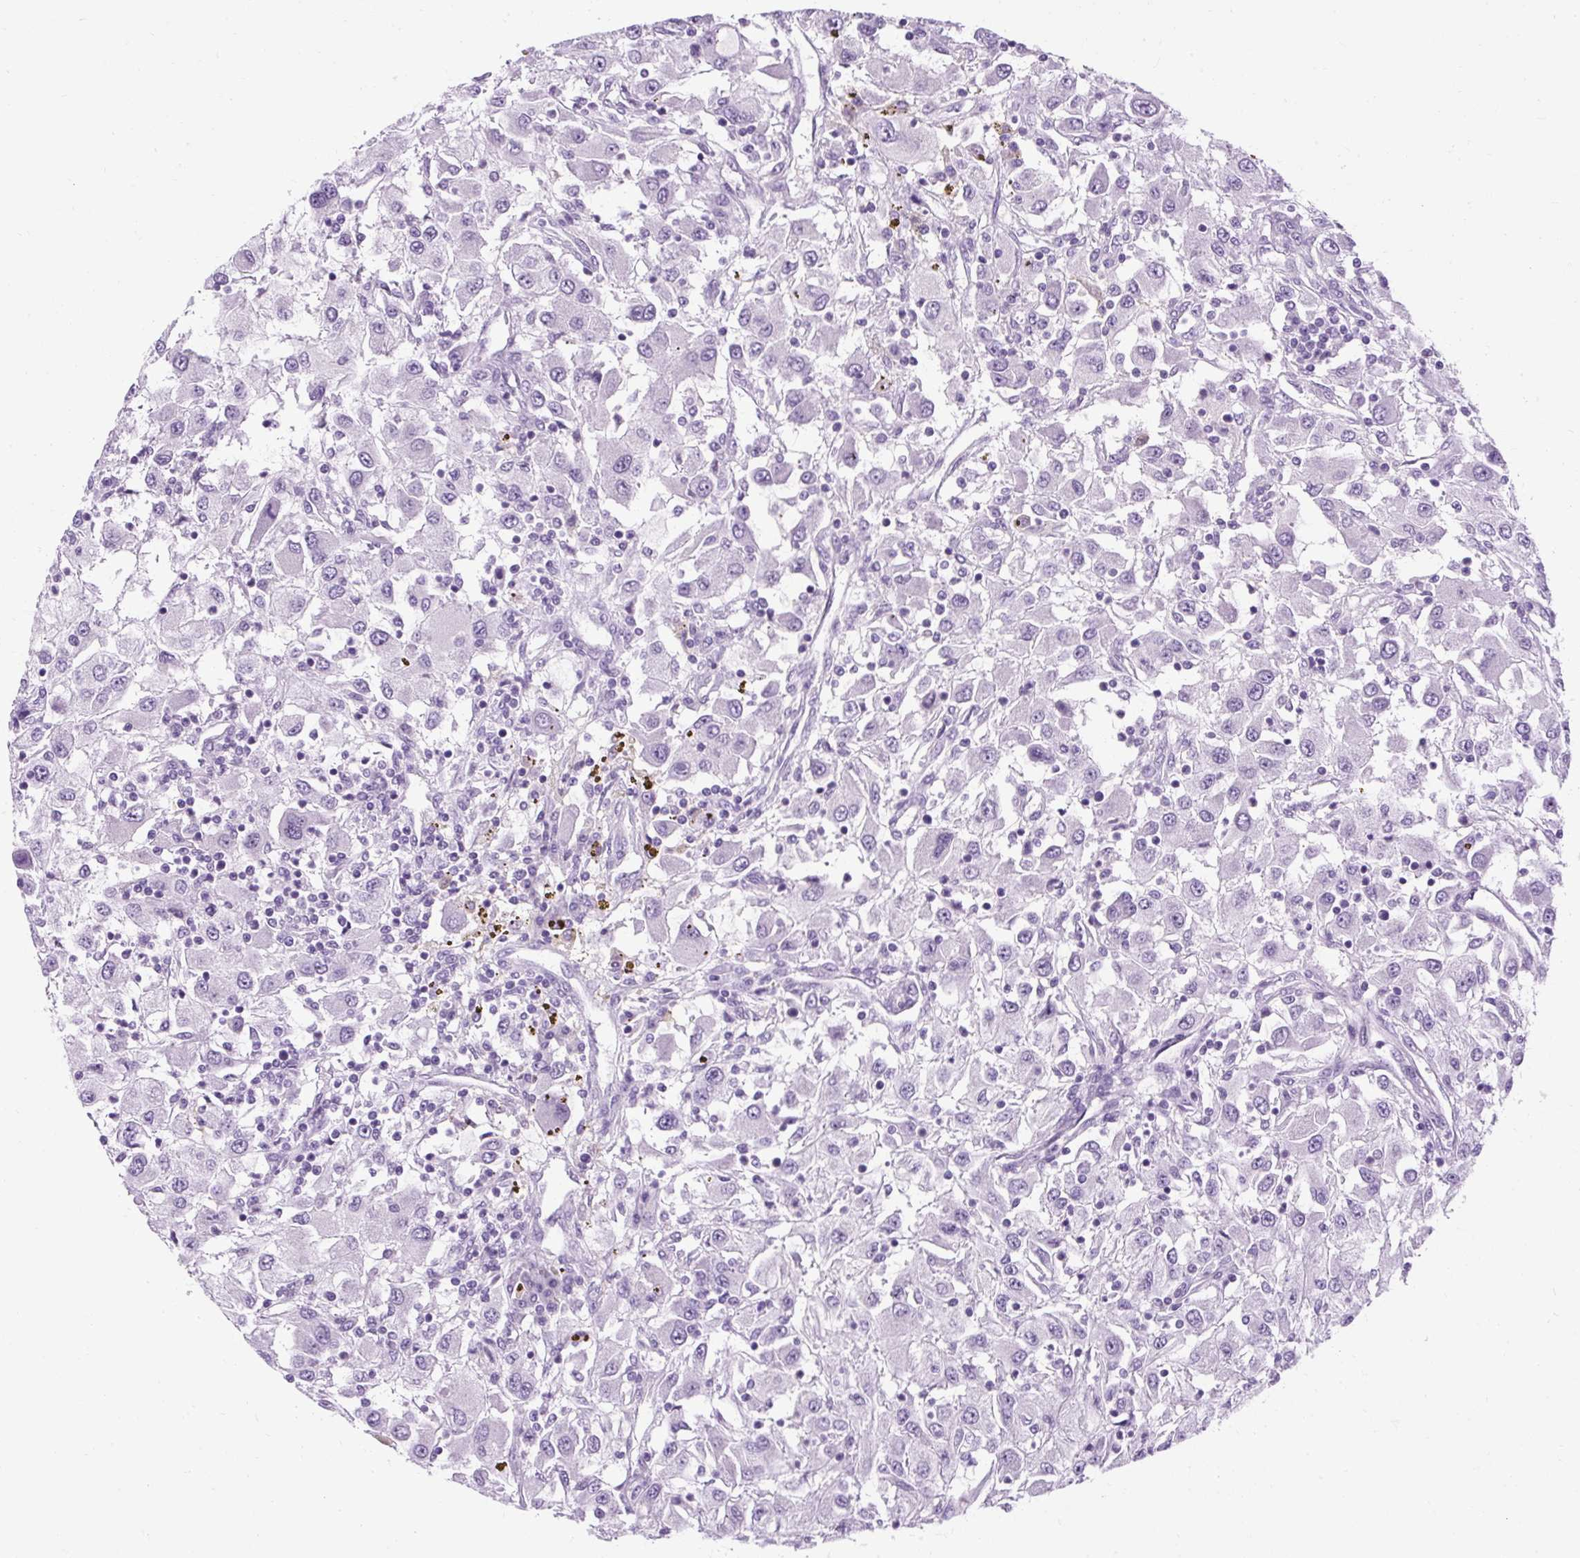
{"staining": {"intensity": "negative", "quantity": "none", "location": "none"}, "tissue": "renal cancer", "cell_type": "Tumor cells", "image_type": "cancer", "snomed": [{"axis": "morphology", "description": "Adenocarcinoma, NOS"}, {"axis": "topography", "description": "Kidney"}], "caption": "Micrograph shows no significant protein positivity in tumor cells of renal cancer.", "gene": "B3GNT4", "patient": {"sex": "female", "age": 67}}